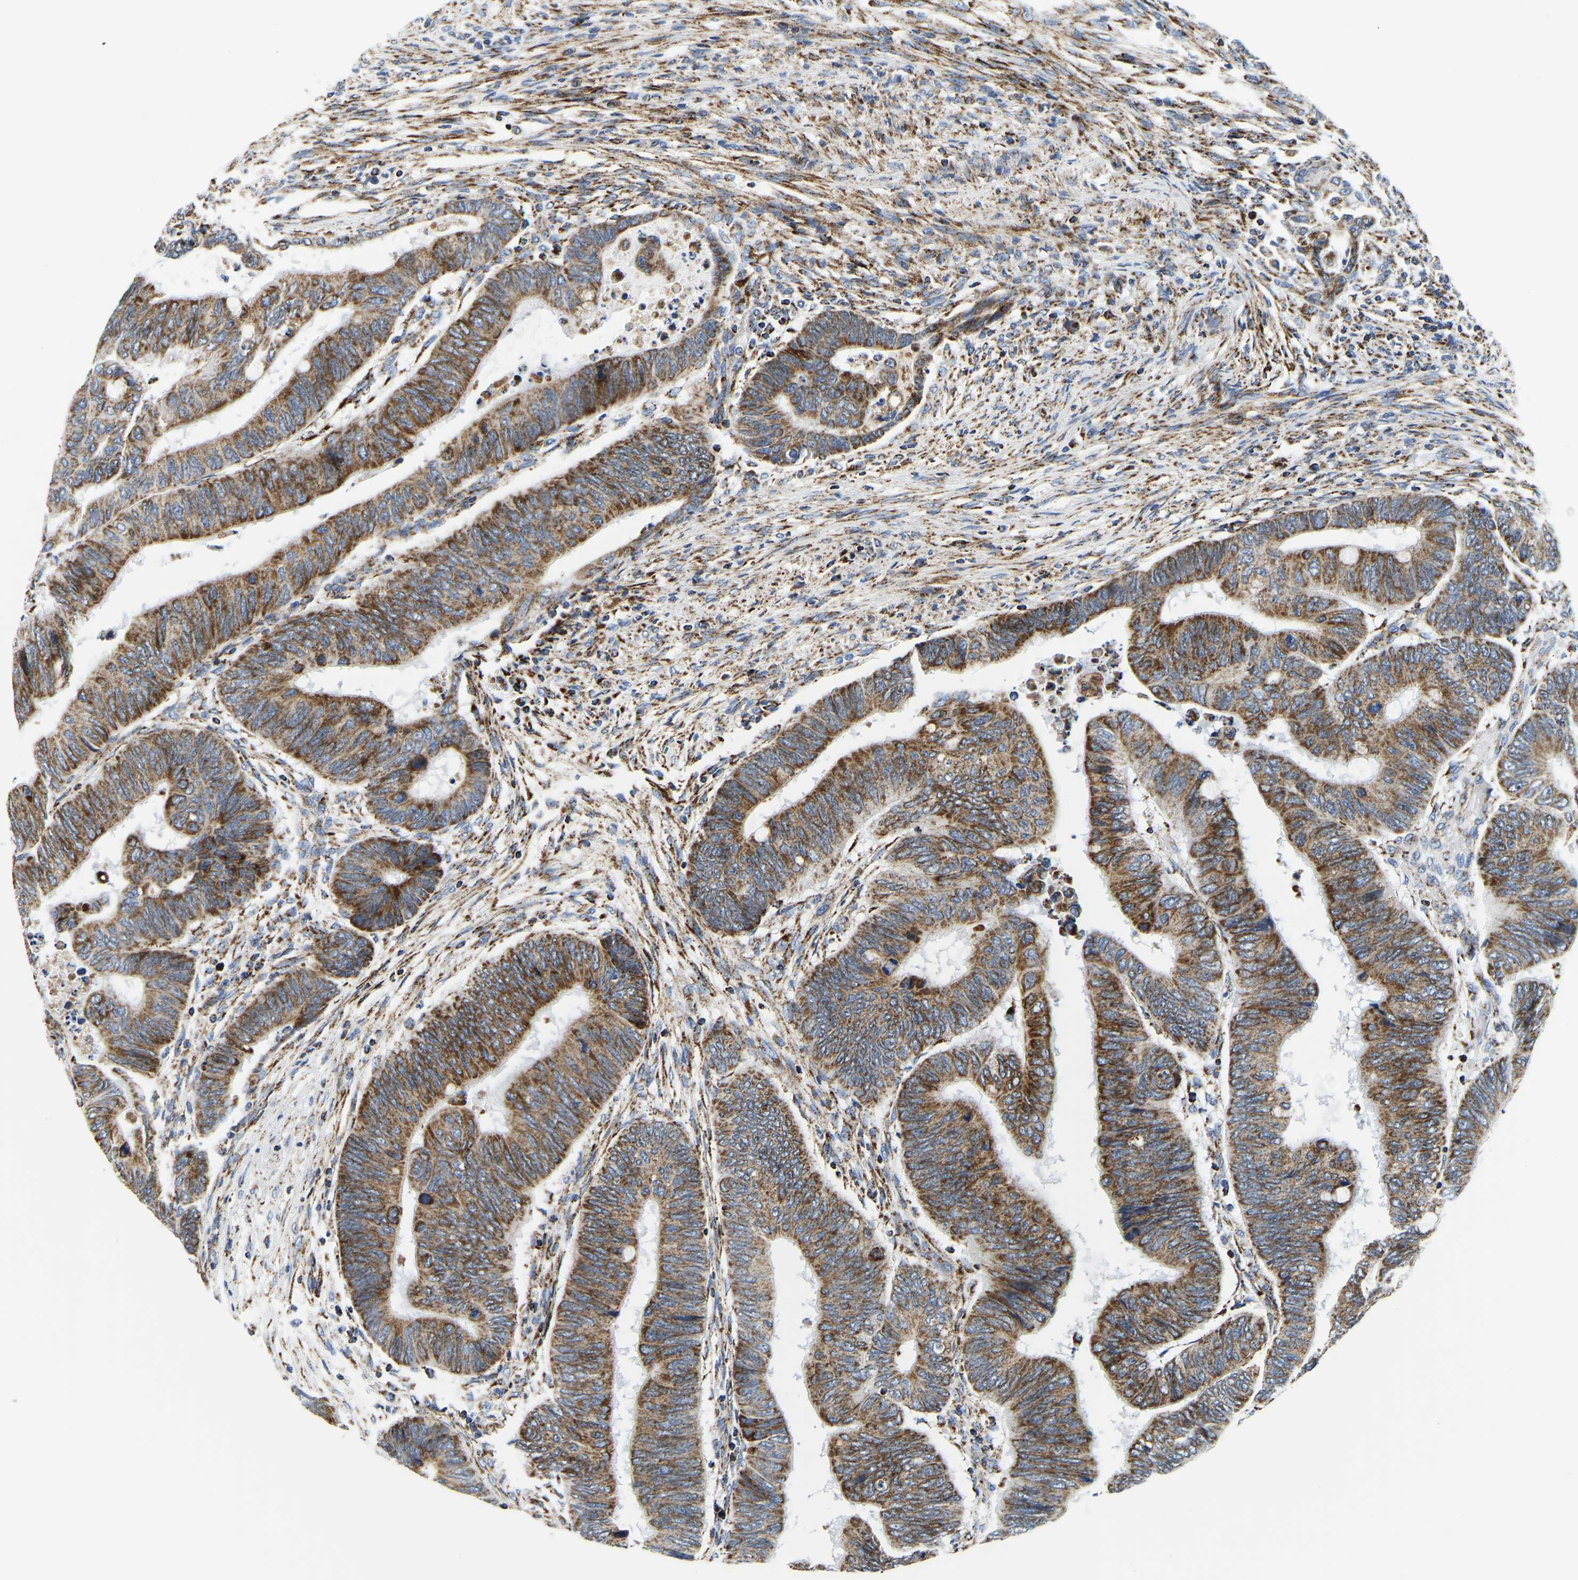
{"staining": {"intensity": "moderate", "quantity": ">75%", "location": "cytoplasmic/membranous"}, "tissue": "colorectal cancer", "cell_type": "Tumor cells", "image_type": "cancer", "snomed": [{"axis": "morphology", "description": "Normal tissue, NOS"}, {"axis": "morphology", "description": "Adenocarcinoma, NOS"}, {"axis": "topography", "description": "Rectum"}, {"axis": "topography", "description": "Peripheral nerve tissue"}], "caption": "Moderate cytoplasmic/membranous staining is seen in about >75% of tumor cells in colorectal adenocarcinoma.", "gene": "SFXN1", "patient": {"sex": "male", "age": 92}}